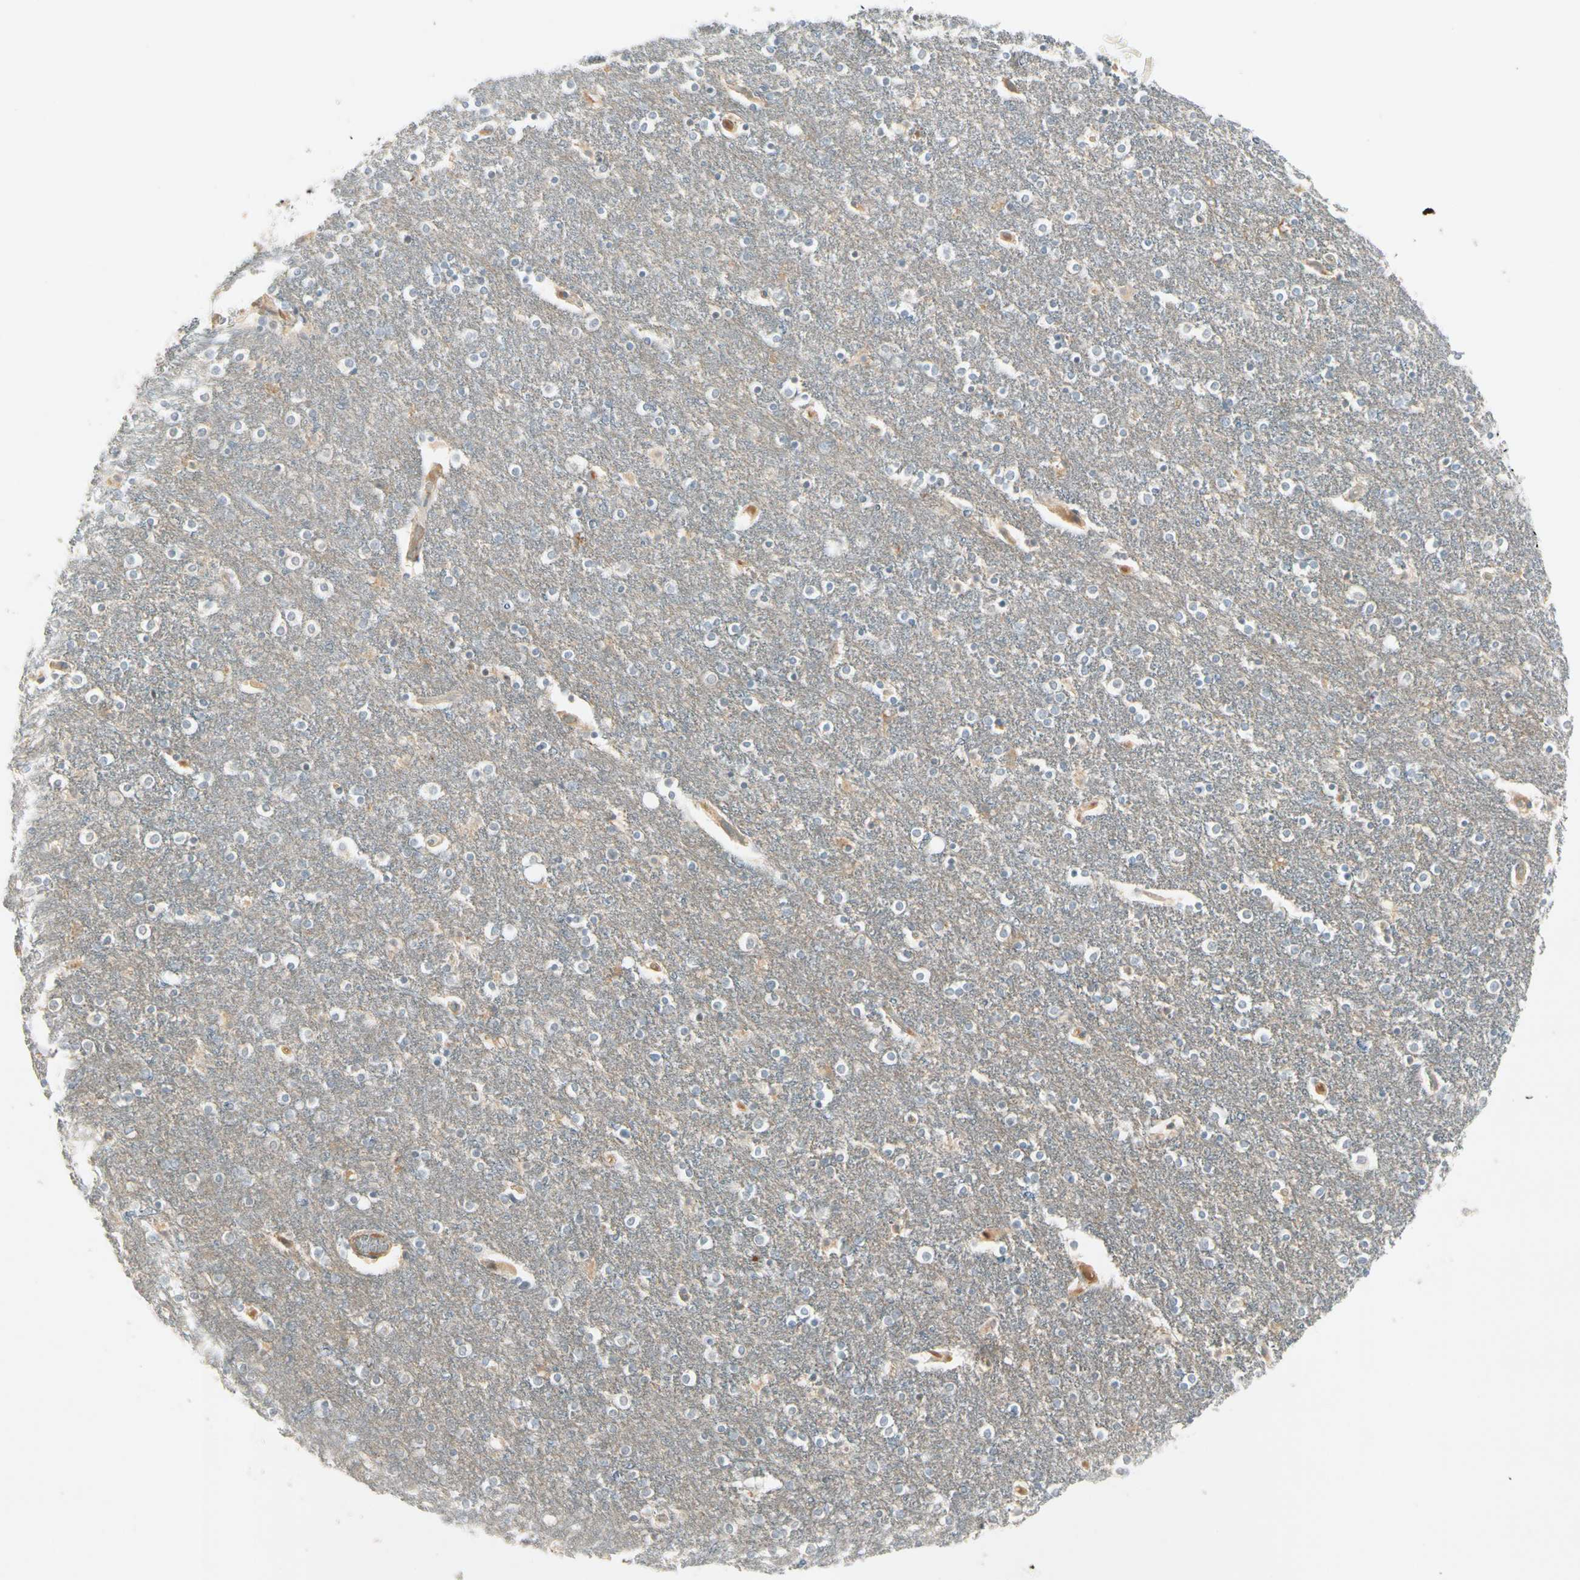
{"staining": {"intensity": "moderate", "quantity": "25%-75%", "location": "cytoplasmic/membranous"}, "tissue": "caudate", "cell_type": "Glial cells", "image_type": "normal", "snomed": [{"axis": "morphology", "description": "Normal tissue, NOS"}, {"axis": "topography", "description": "Lateral ventricle wall"}], "caption": "Protein expression analysis of normal human caudate reveals moderate cytoplasmic/membranous expression in approximately 25%-75% of glial cells.", "gene": "PPP3CB", "patient": {"sex": "female", "age": 54}}